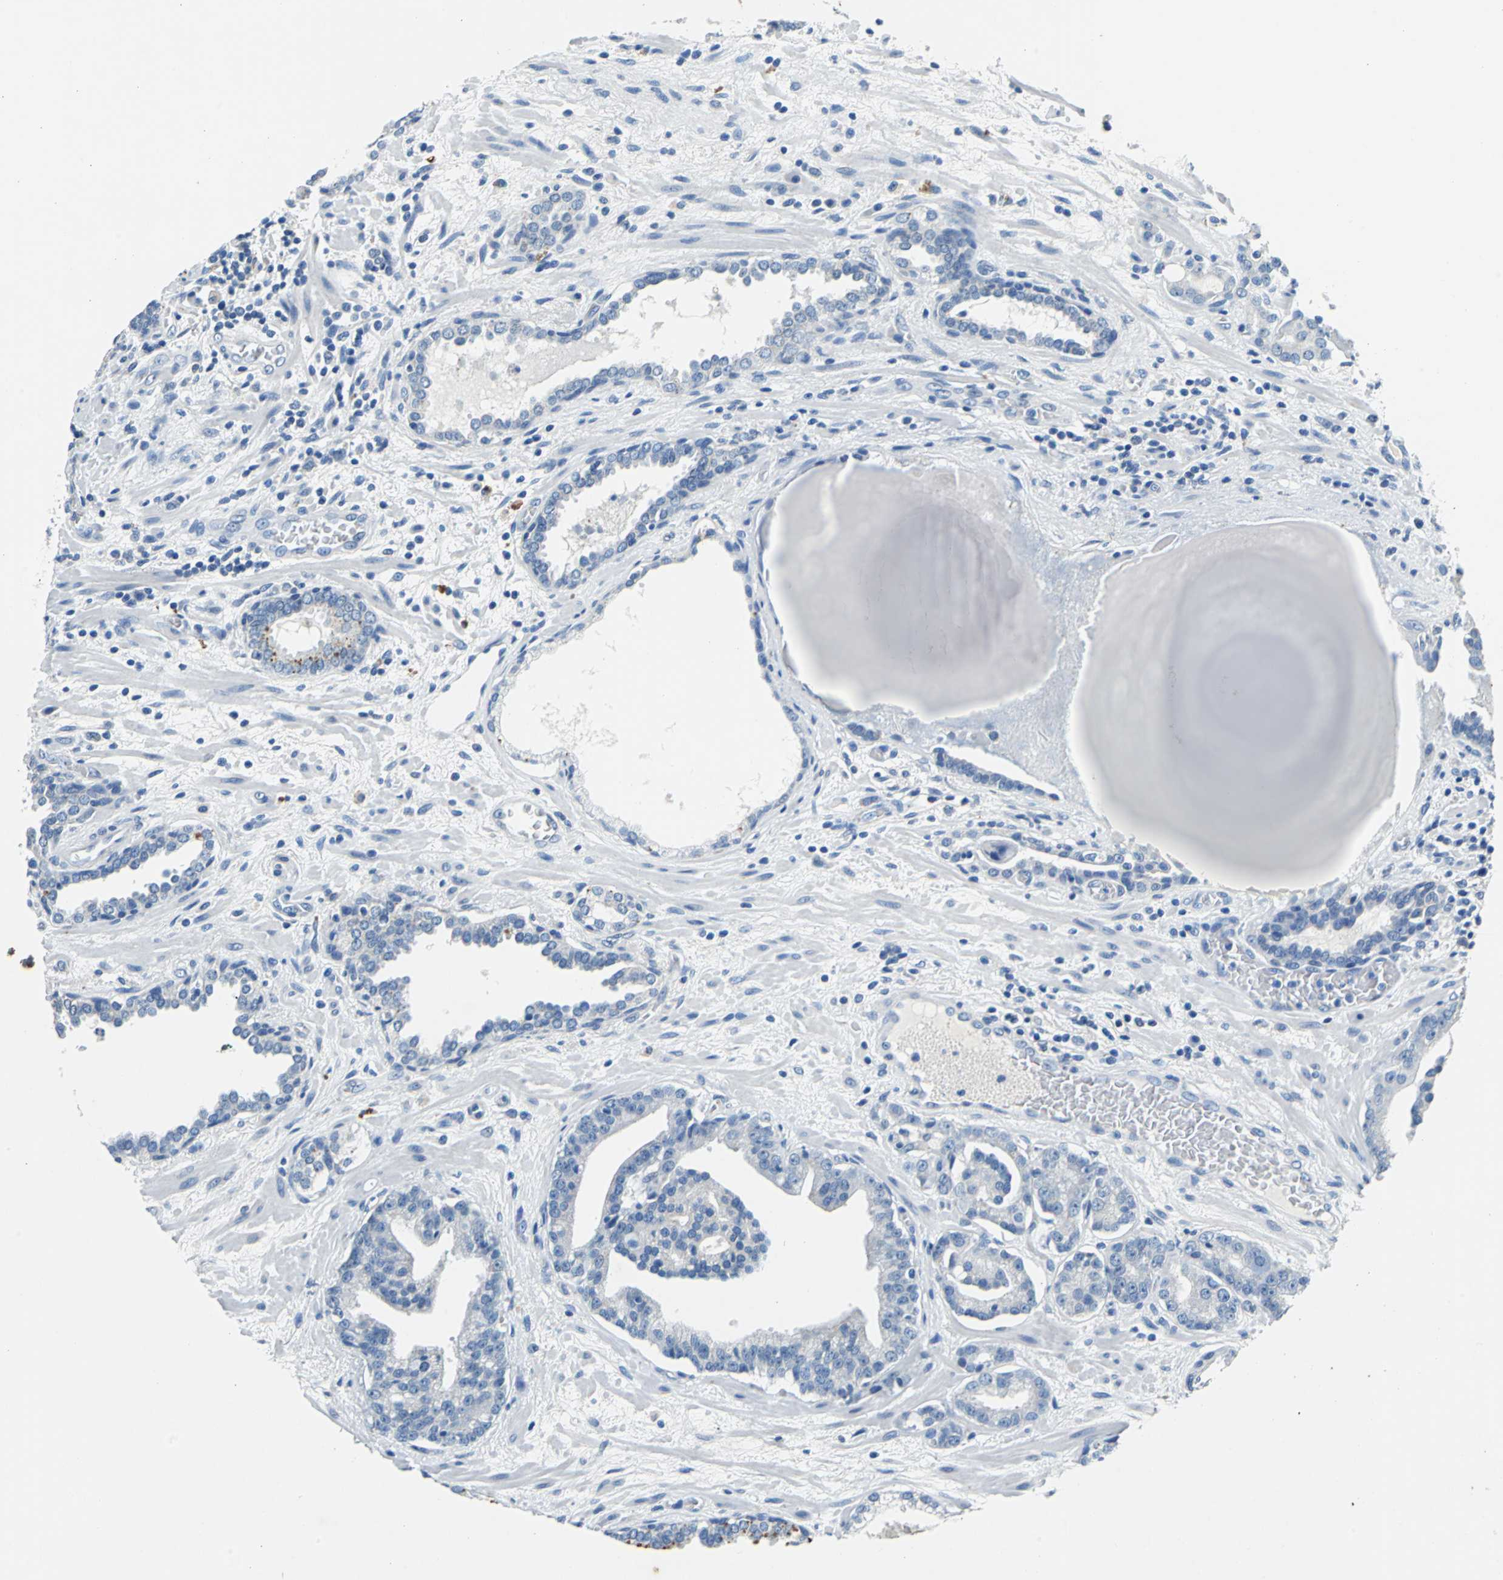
{"staining": {"intensity": "negative", "quantity": "none", "location": "none"}, "tissue": "prostate cancer", "cell_type": "Tumor cells", "image_type": "cancer", "snomed": [{"axis": "morphology", "description": "Adenocarcinoma, Low grade"}, {"axis": "topography", "description": "Prostate"}], "caption": "This is a image of immunohistochemistry (IHC) staining of prostate cancer (low-grade adenocarcinoma), which shows no expression in tumor cells.", "gene": "TEX264", "patient": {"sex": "male", "age": 63}}